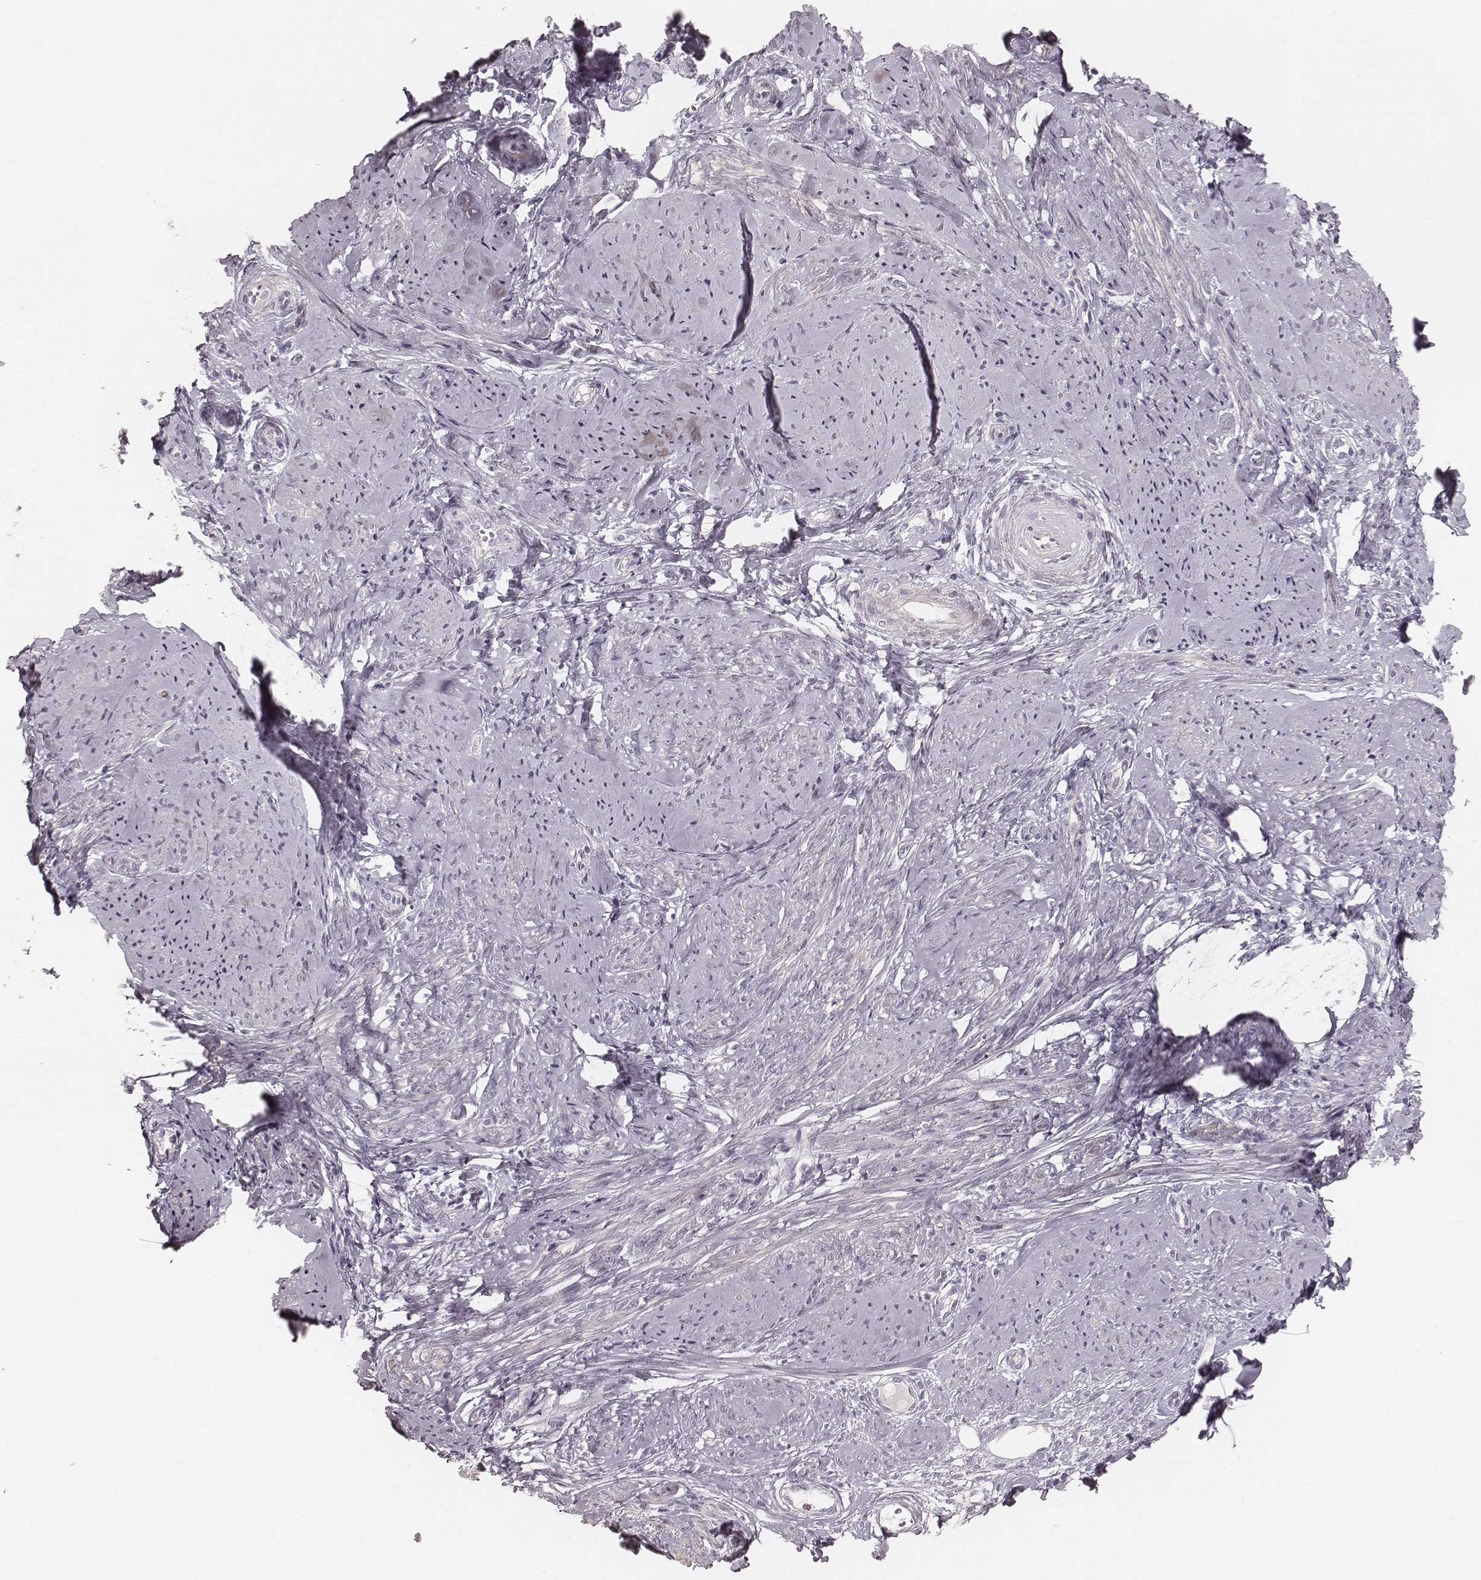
{"staining": {"intensity": "moderate", "quantity": "<25%", "location": "cytoplasmic/membranous"}, "tissue": "smooth muscle", "cell_type": "Smooth muscle cells", "image_type": "normal", "snomed": [{"axis": "morphology", "description": "Normal tissue, NOS"}, {"axis": "topography", "description": "Smooth muscle"}], "caption": "Immunohistochemistry staining of unremarkable smooth muscle, which reveals low levels of moderate cytoplasmic/membranous staining in about <25% of smooth muscle cells indicating moderate cytoplasmic/membranous protein positivity. The staining was performed using DAB (brown) for protein detection and nuclei were counterstained in hematoxylin (blue).", "gene": "SPATA24", "patient": {"sex": "female", "age": 48}}